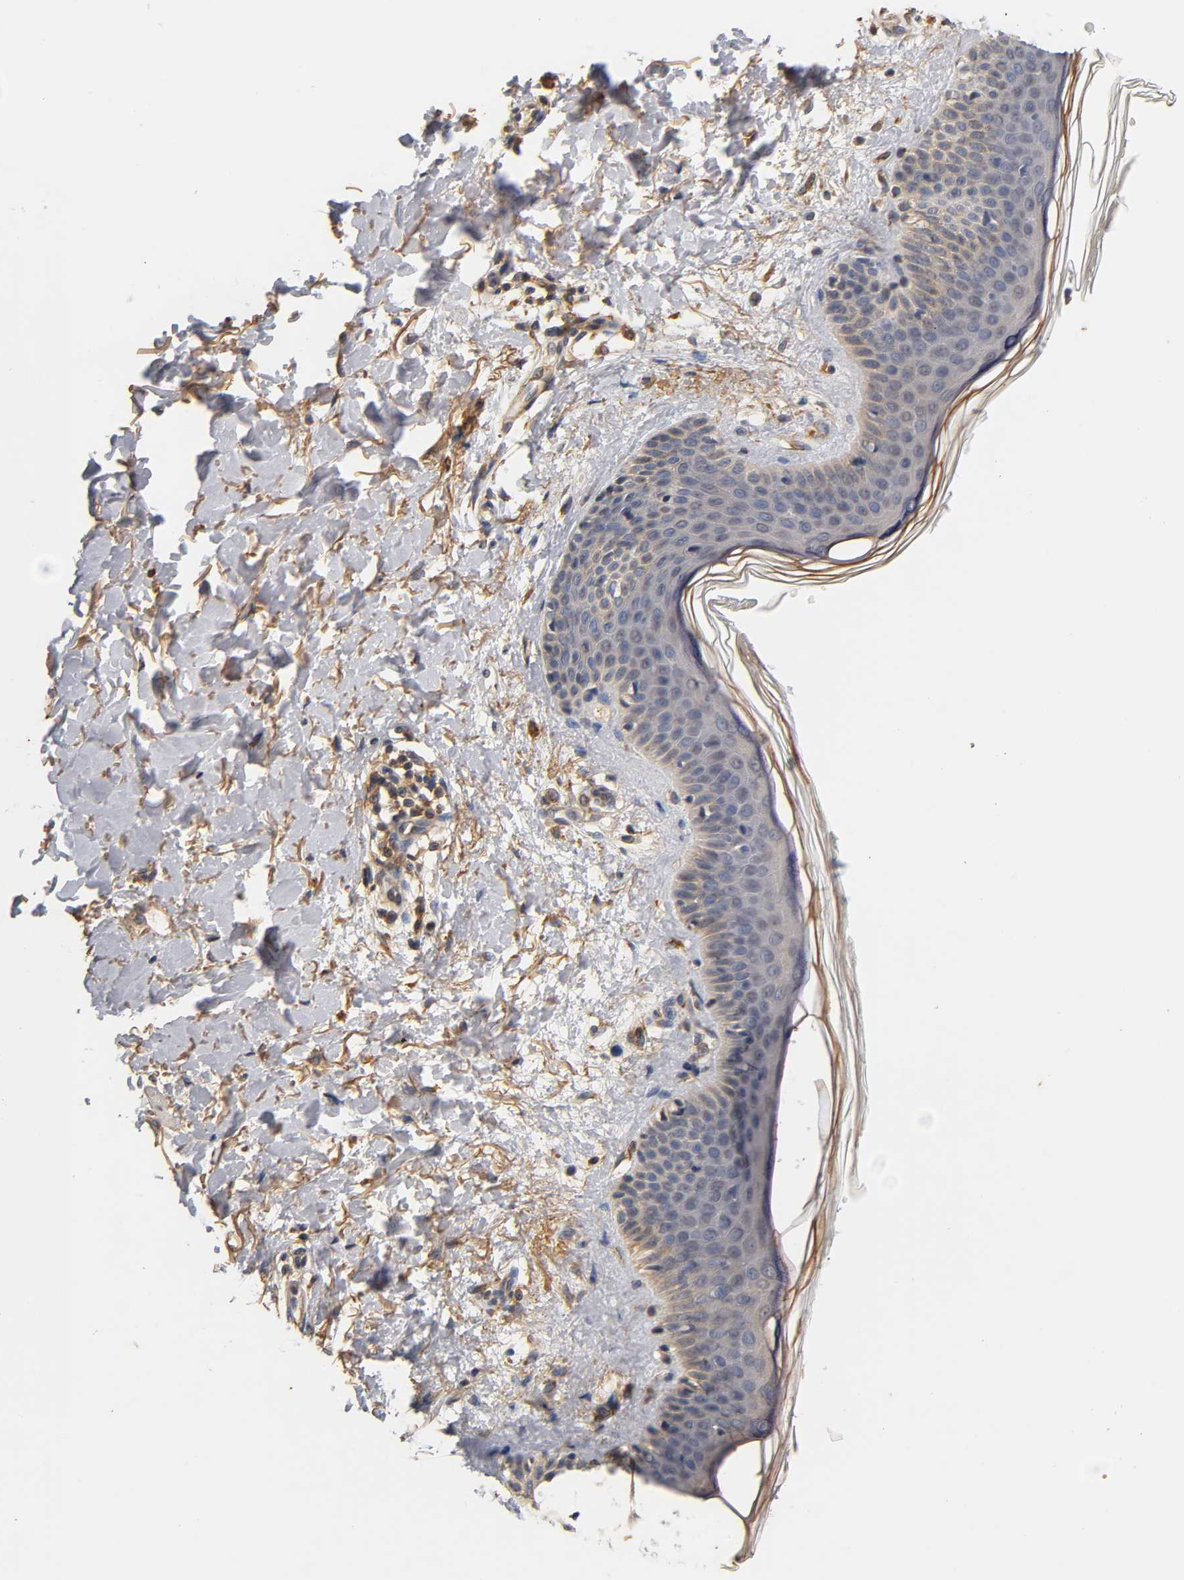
{"staining": {"intensity": "weak", "quantity": "25%-75%", "location": "cytoplasmic/membranous"}, "tissue": "skin", "cell_type": "Fibroblasts", "image_type": "normal", "snomed": [{"axis": "morphology", "description": "Normal tissue, NOS"}, {"axis": "topography", "description": "Skin"}], "caption": "This micrograph demonstrates immunohistochemistry staining of normal human skin, with low weak cytoplasmic/membranous staining in approximately 25%-75% of fibroblasts.", "gene": "SCAP", "patient": {"sex": "female", "age": 56}}